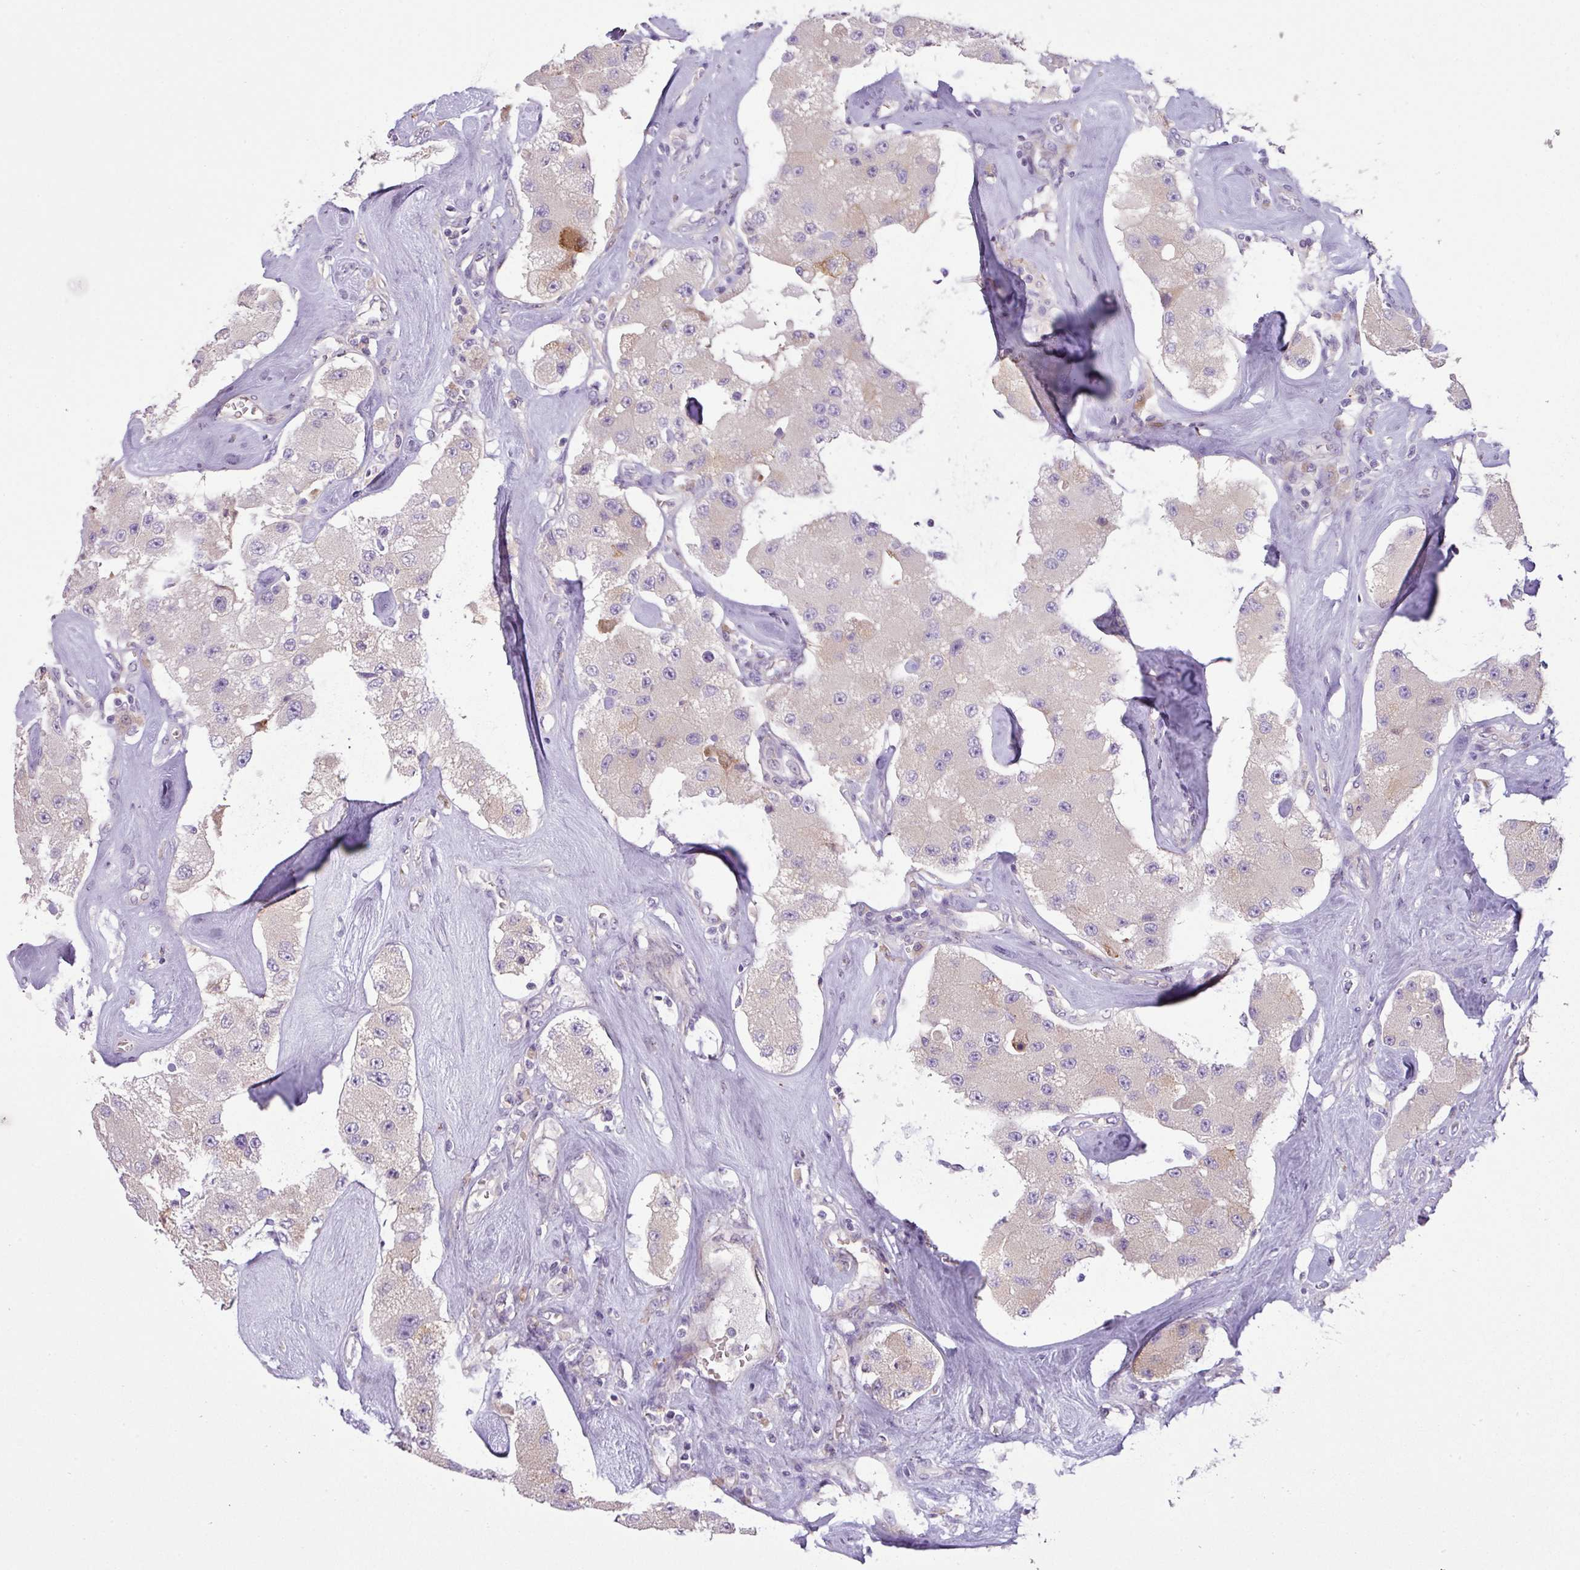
{"staining": {"intensity": "negative", "quantity": "none", "location": "none"}, "tissue": "carcinoid", "cell_type": "Tumor cells", "image_type": "cancer", "snomed": [{"axis": "morphology", "description": "Carcinoid, malignant, NOS"}, {"axis": "topography", "description": "Pancreas"}], "caption": "Immunohistochemistry of human carcinoid (malignant) reveals no positivity in tumor cells.", "gene": "PIK3R5", "patient": {"sex": "male", "age": 41}}